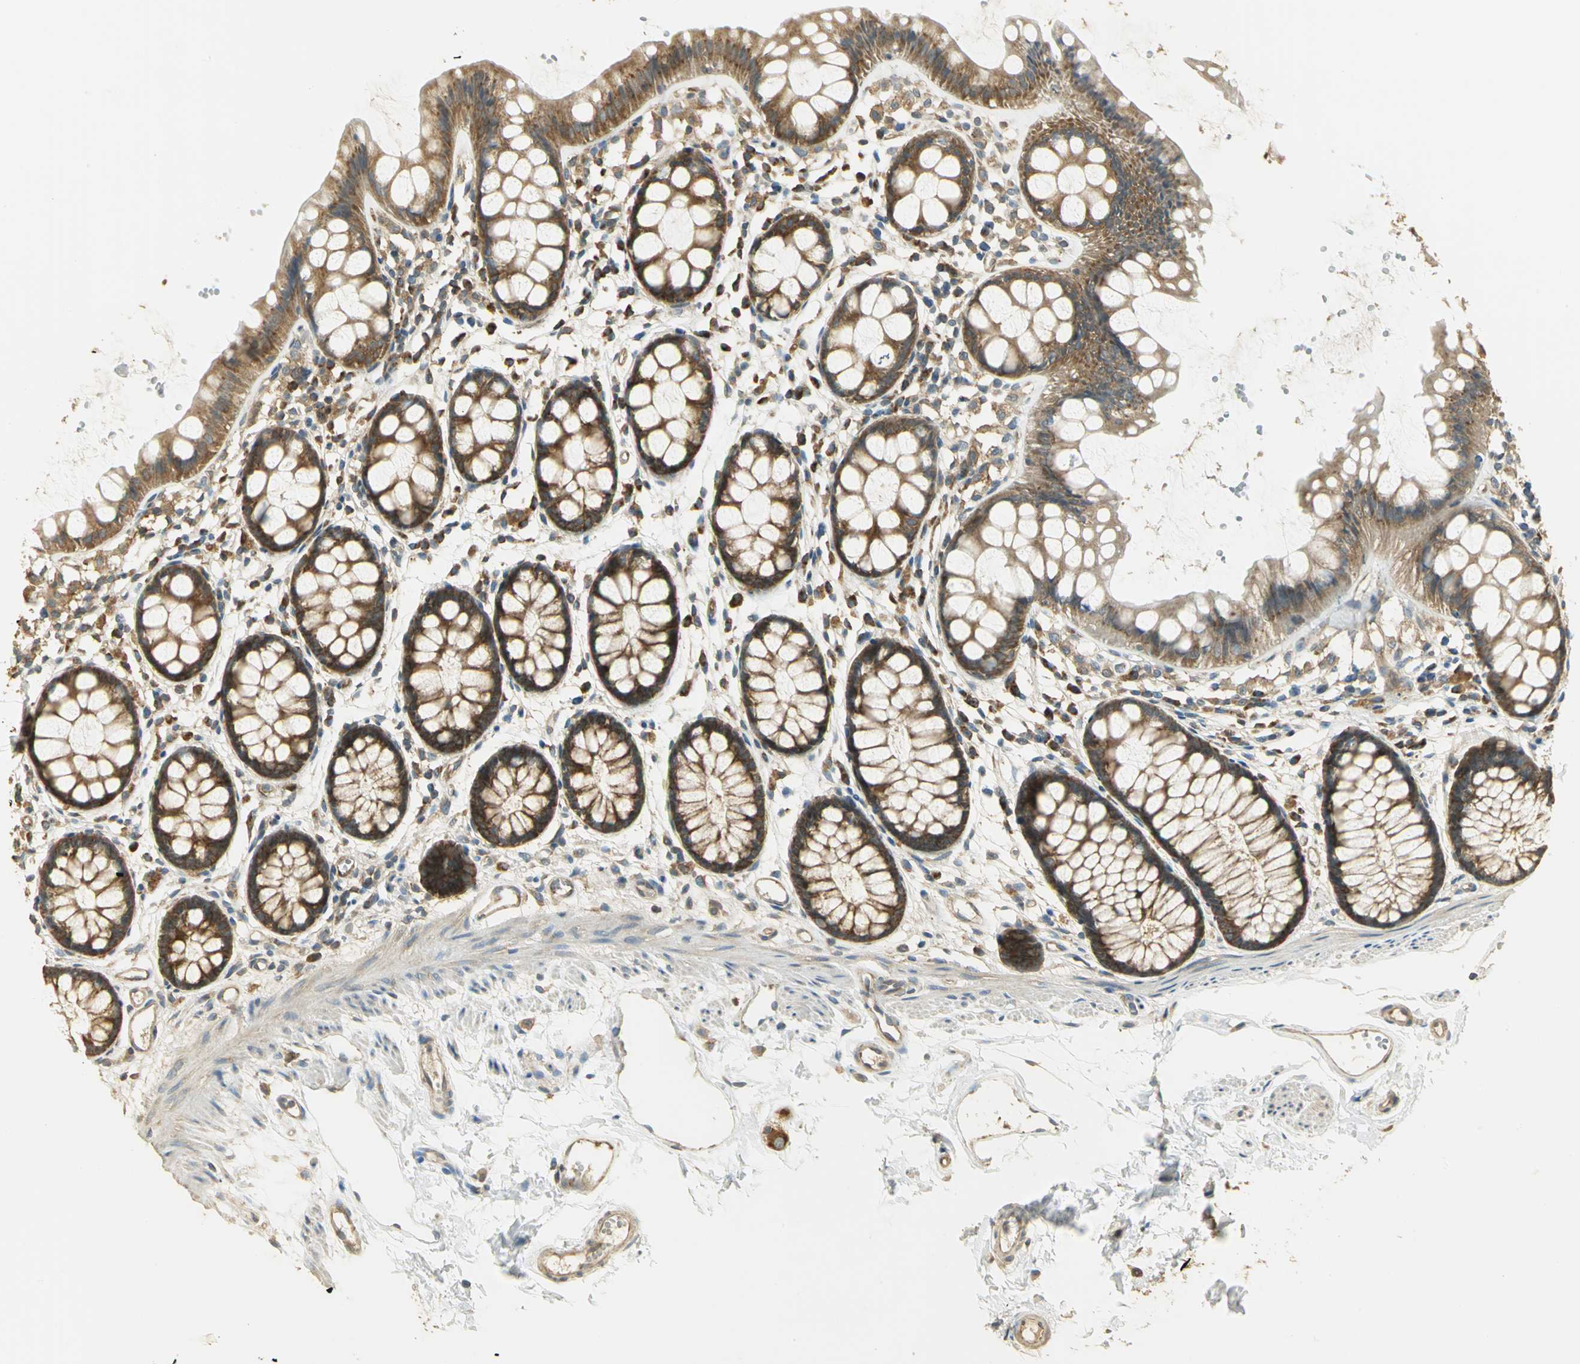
{"staining": {"intensity": "strong", "quantity": ">75%", "location": "cytoplasmic/membranous"}, "tissue": "rectum", "cell_type": "Glandular cells", "image_type": "normal", "snomed": [{"axis": "morphology", "description": "Normal tissue, NOS"}, {"axis": "topography", "description": "Rectum"}], "caption": "Immunohistochemical staining of normal rectum reveals >75% levels of strong cytoplasmic/membranous protein expression in about >75% of glandular cells.", "gene": "RARS1", "patient": {"sex": "female", "age": 66}}